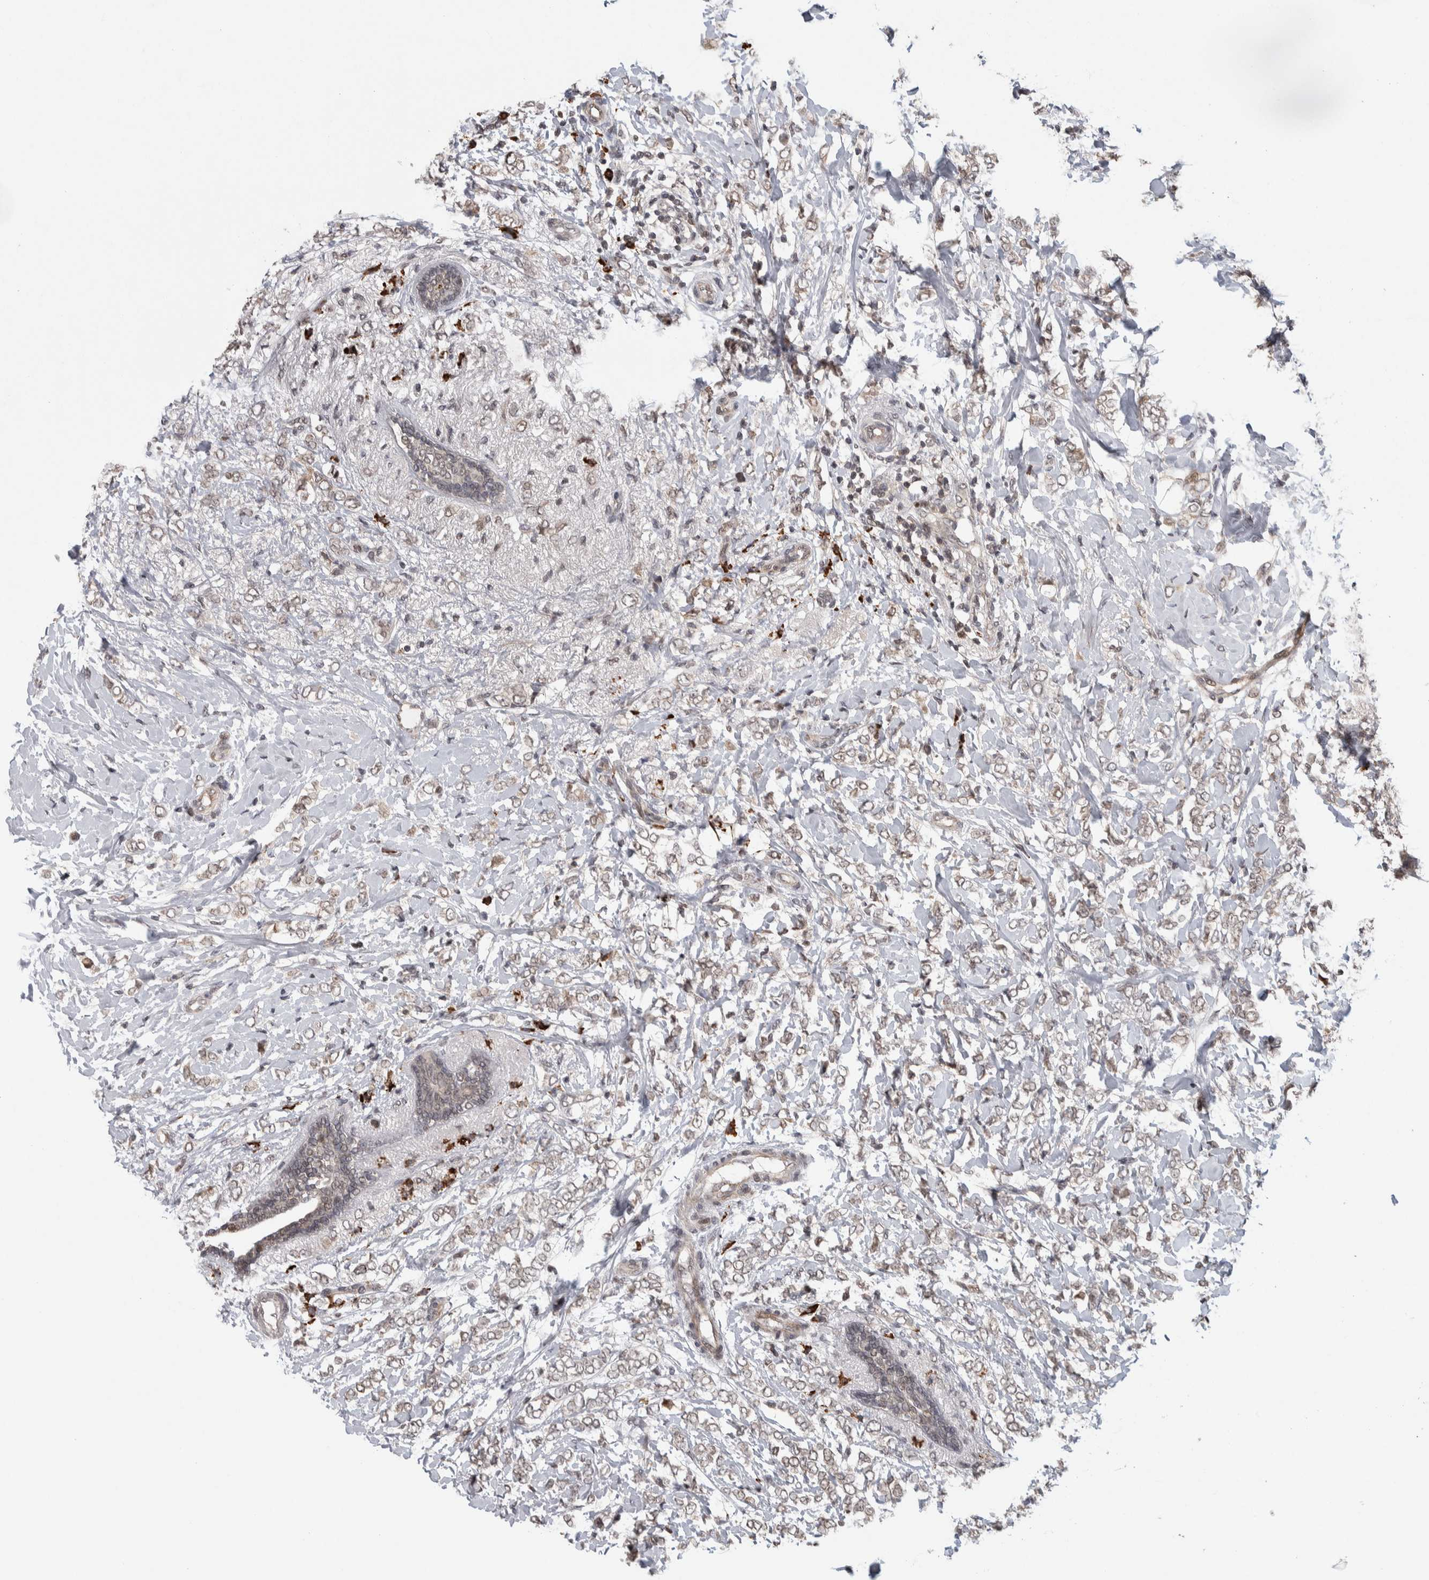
{"staining": {"intensity": "negative", "quantity": "none", "location": "none"}, "tissue": "breast cancer", "cell_type": "Tumor cells", "image_type": "cancer", "snomed": [{"axis": "morphology", "description": "Normal tissue, NOS"}, {"axis": "morphology", "description": "Lobular carcinoma"}, {"axis": "topography", "description": "Breast"}], "caption": "Human breast cancer stained for a protein using immunohistochemistry exhibits no expression in tumor cells.", "gene": "ZNF592", "patient": {"sex": "female", "age": 47}}